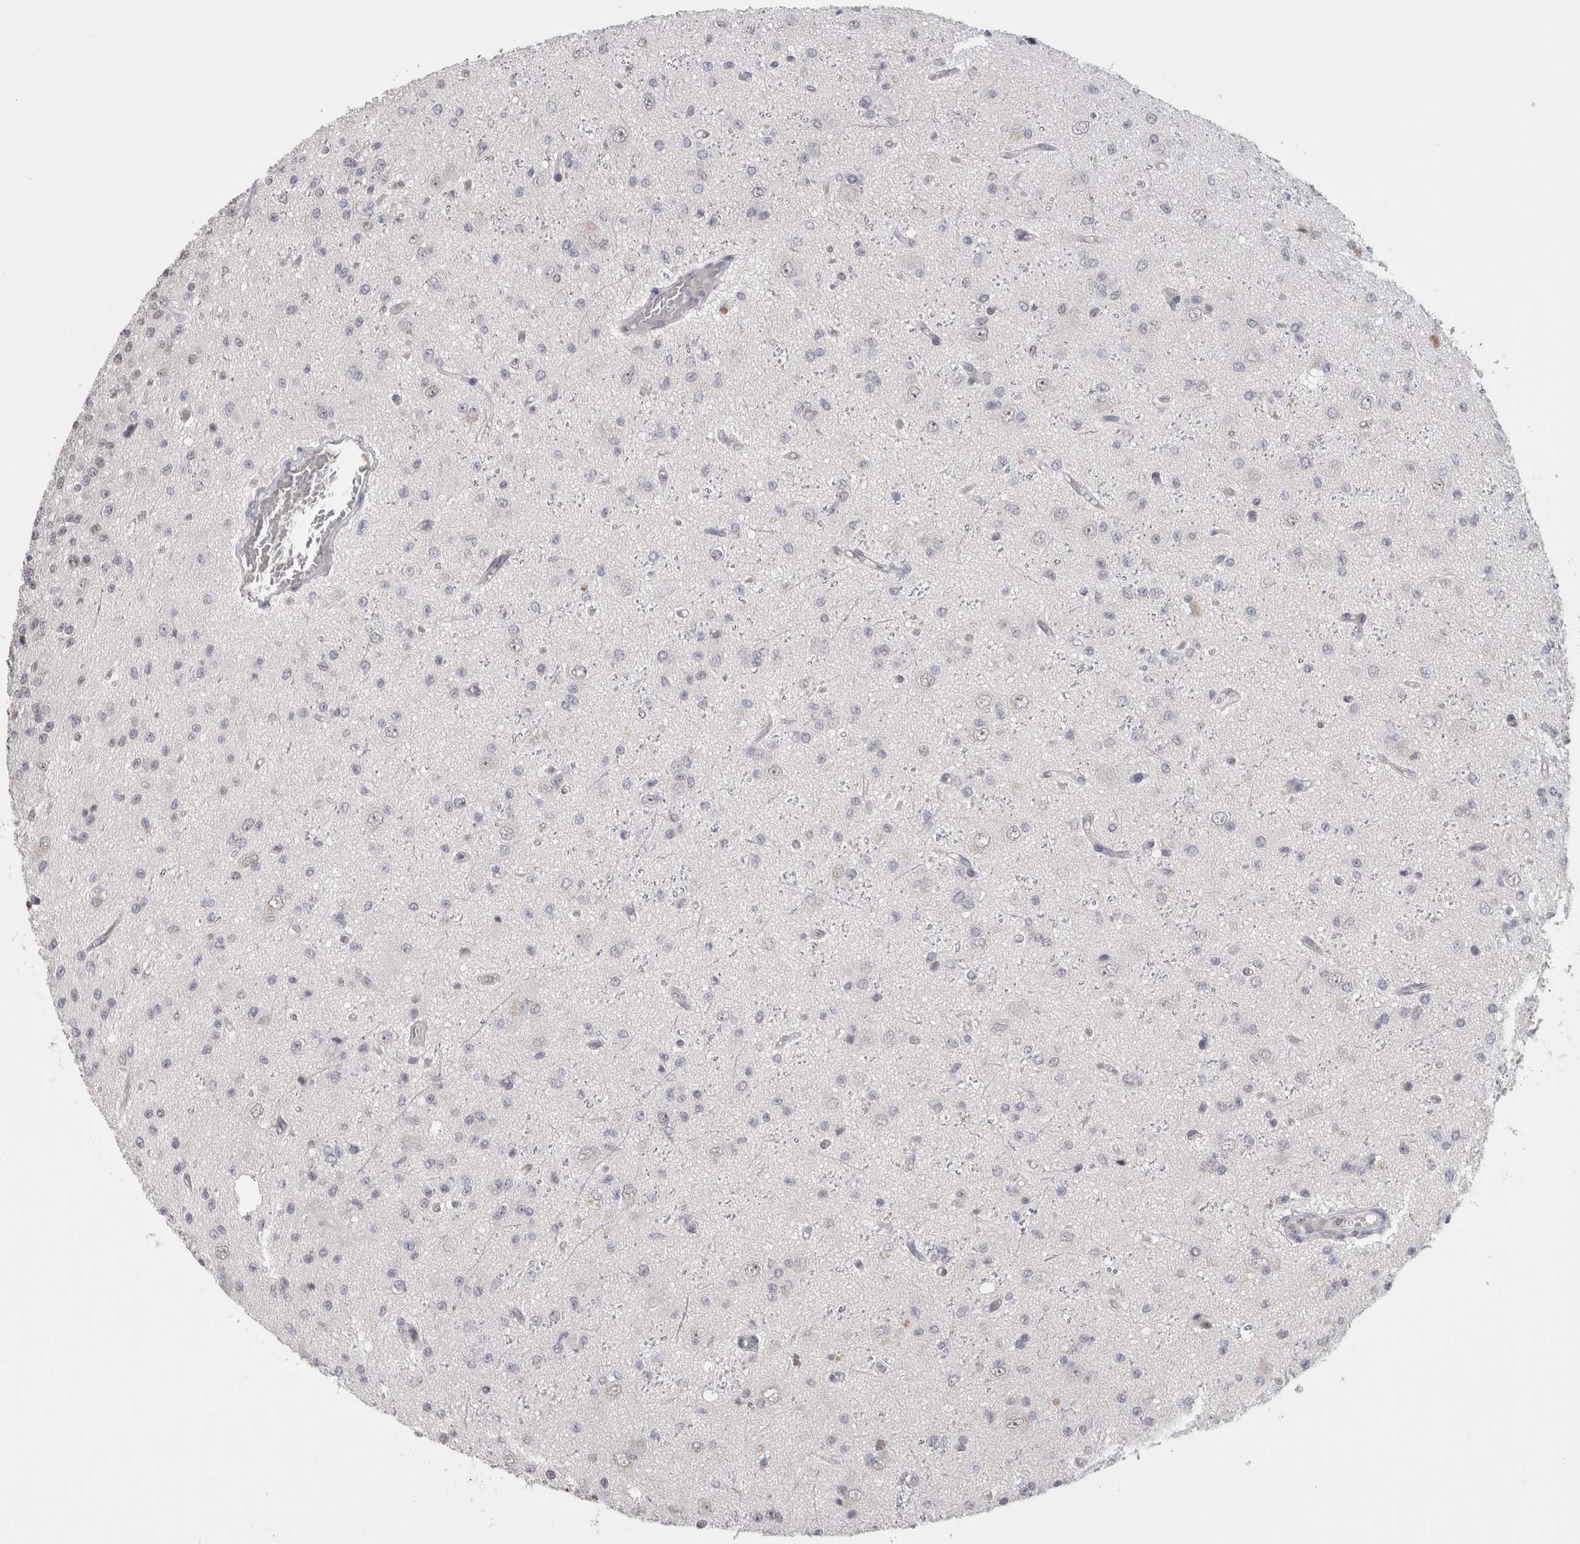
{"staining": {"intensity": "negative", "quantity": "none", "location": "none"}, "tissue": "glioma", "cell_type": "Tumor cells", "image_type": "cancer", "snomed": [{"axis": "morphology", "description": "Glioma, malignant, High grade"}, {"axis": "topography", "description": "pancreas cauda"}], "caption": "Immunohistochemistry of human malignant glioma (high-grade) exhibits no staining in tumor cells. Brightfield microscopy of IHC stained with DAB (3,3'-diaminobenzidine) (brown) and hematoxylin (blue), captured at high magnification.", "gene": "DAXX", "patient": {"sex": "male", "age": 60}}